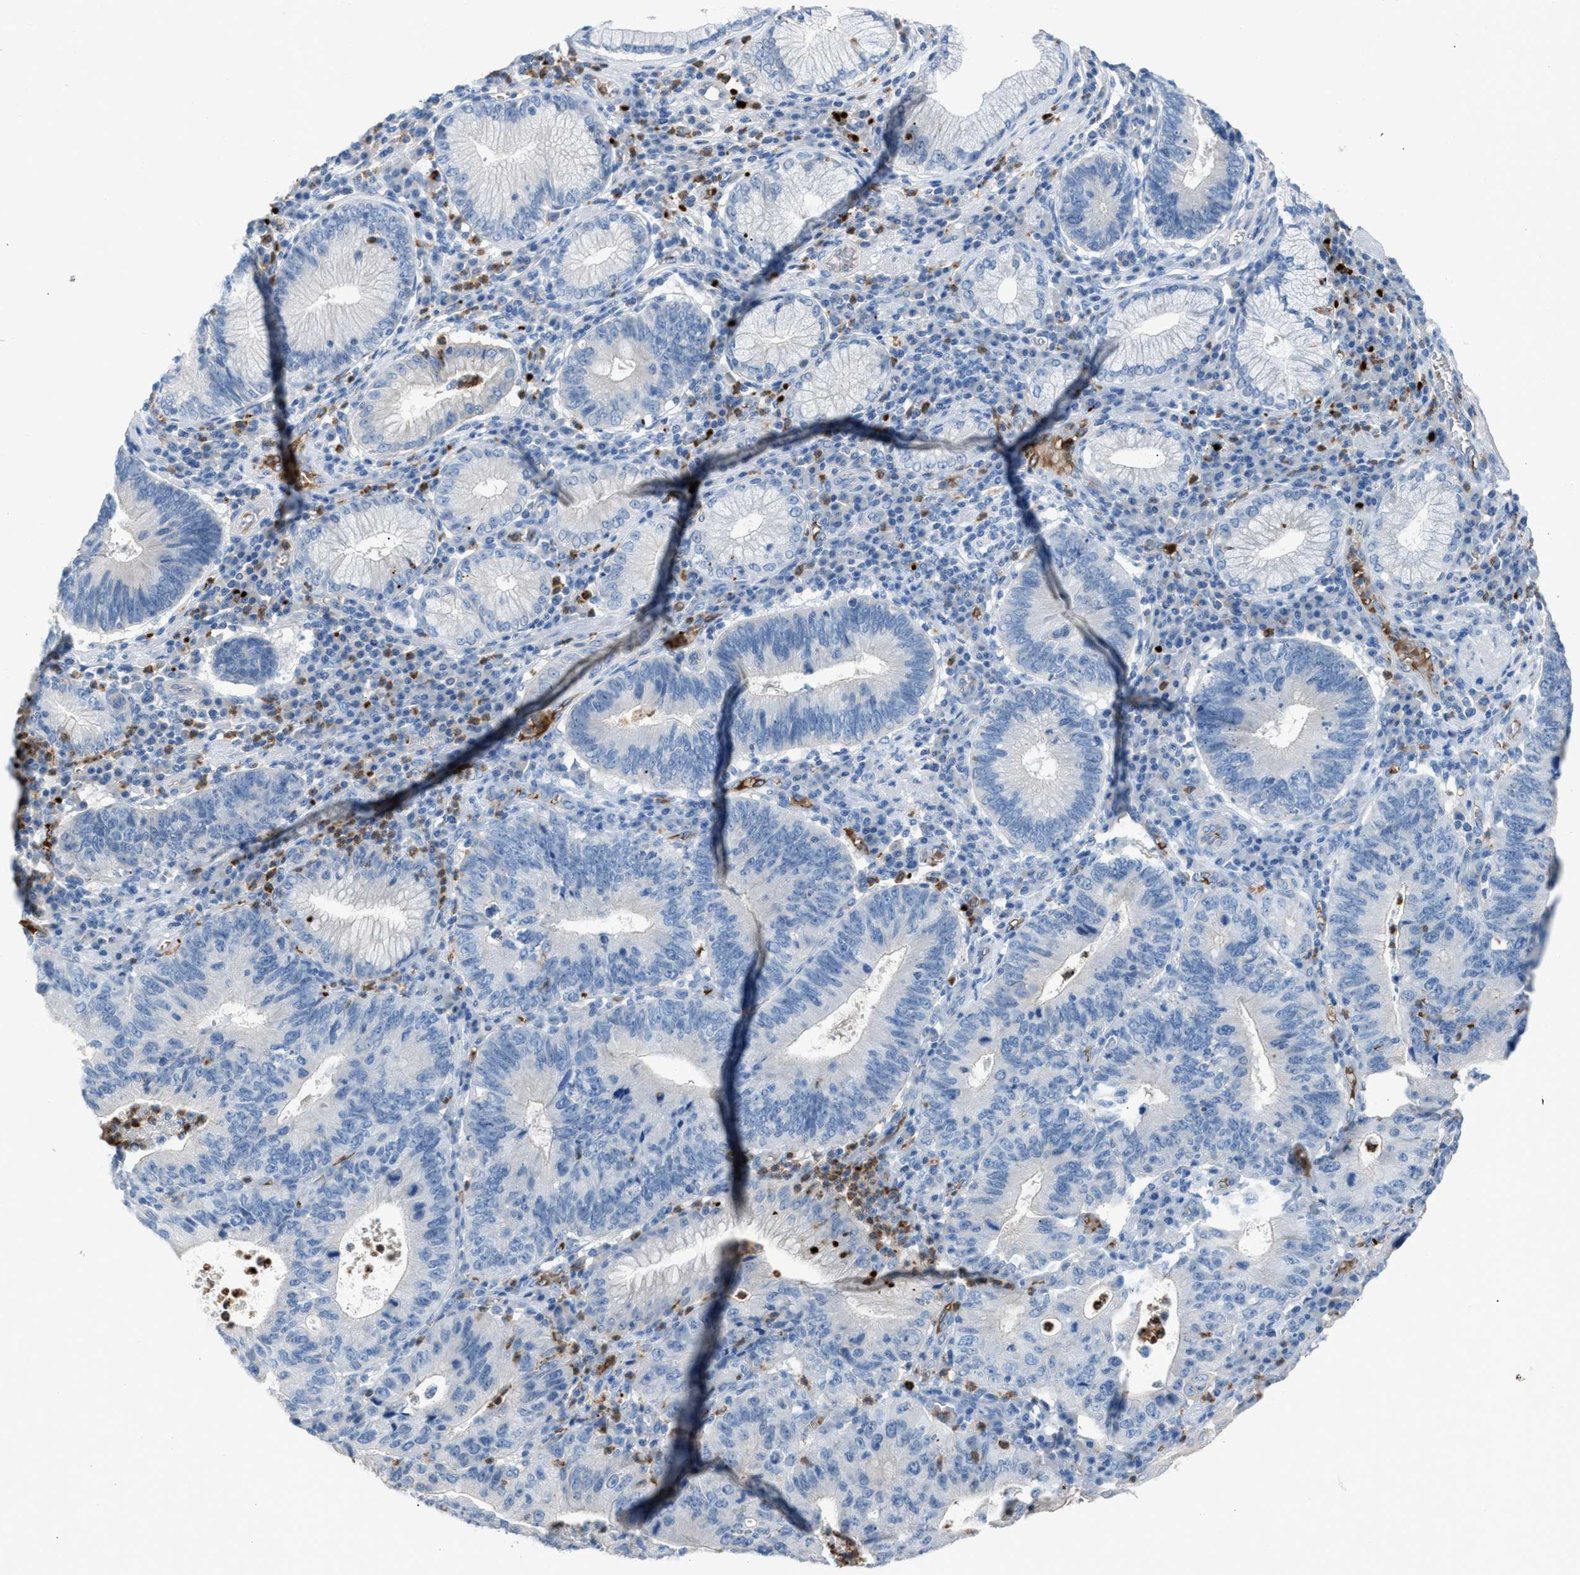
{"staining": {"intensity": "negative", "quantity": "none", "location": "none"}, "tissue": "stomach cancer", "cell_type": "Tumor cells", "image_type": "cancer", "snomed": [{"axis": "morphology", "description": "Adenocarcinoma, NOS"}, {"axis": "topography", "description": "Stomach"}], "caption": "This is an immunohistochemistry (IHC) photomicrograph of stomach adenocarcinoma. There is no expression in tumor cells.", "gene": "CFAP77", "patient": {"sex": "male", "age": 59}}